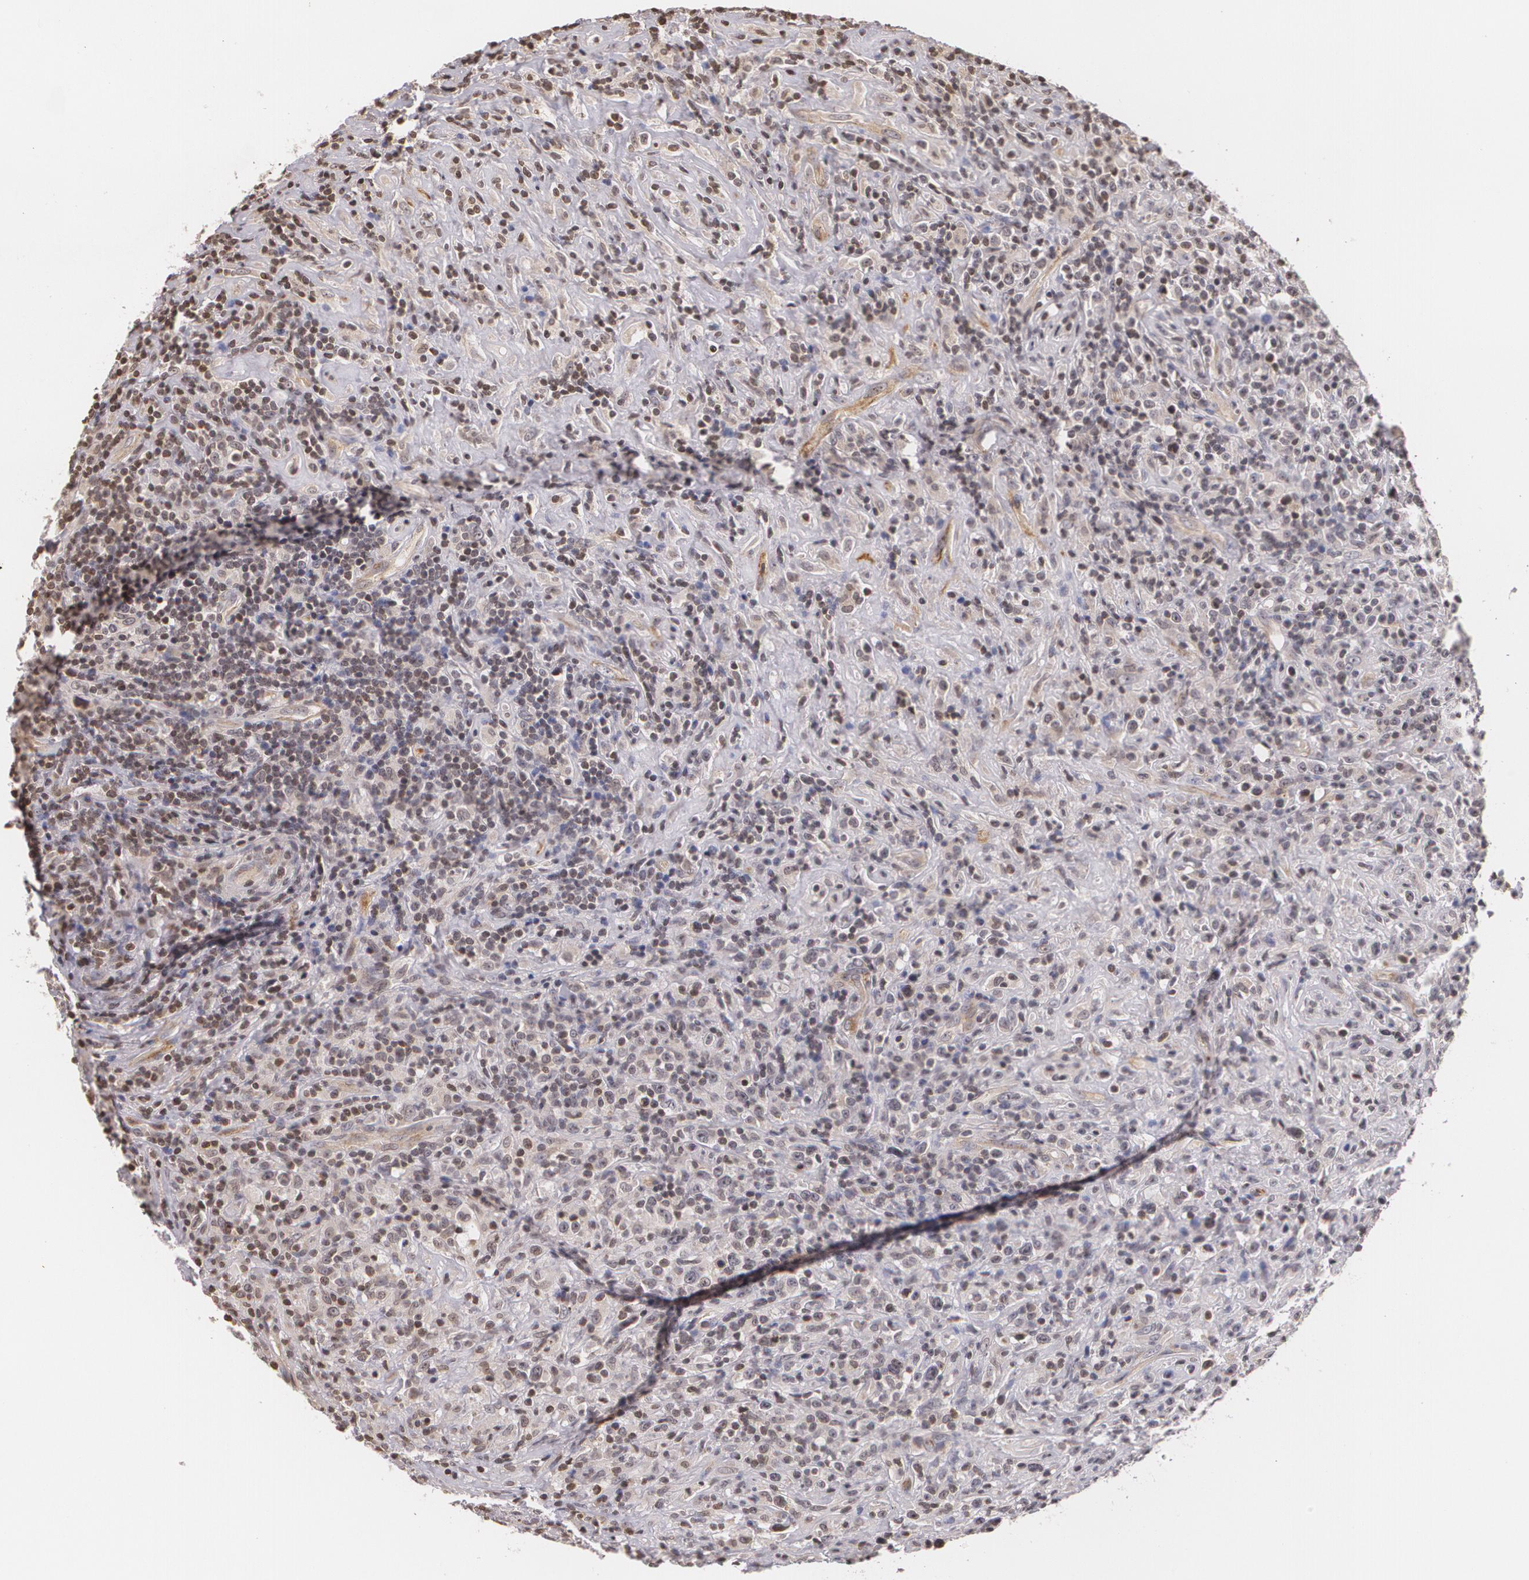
{"staining": {"intensity": "weak", "quantity": "25%-75%", "location": "nuclear"}, "tissue": "lymphoma", "cell_type": "Tumor cells", "image_type": "cancer", "snomed": [{"axis": "morphology", "description": "Hodgkin's disease, NOS"}, {"axis": "topography", "description": "Lymph node"}], "caption": "This micrograph exhibits immunohistochemistry (IHC) staining of human lymphoma, with low weak nuclear expression in about 25%-75% of tumor cells.", "gene": "VAV3", "patient": {"sex": "male", "age": 46}}